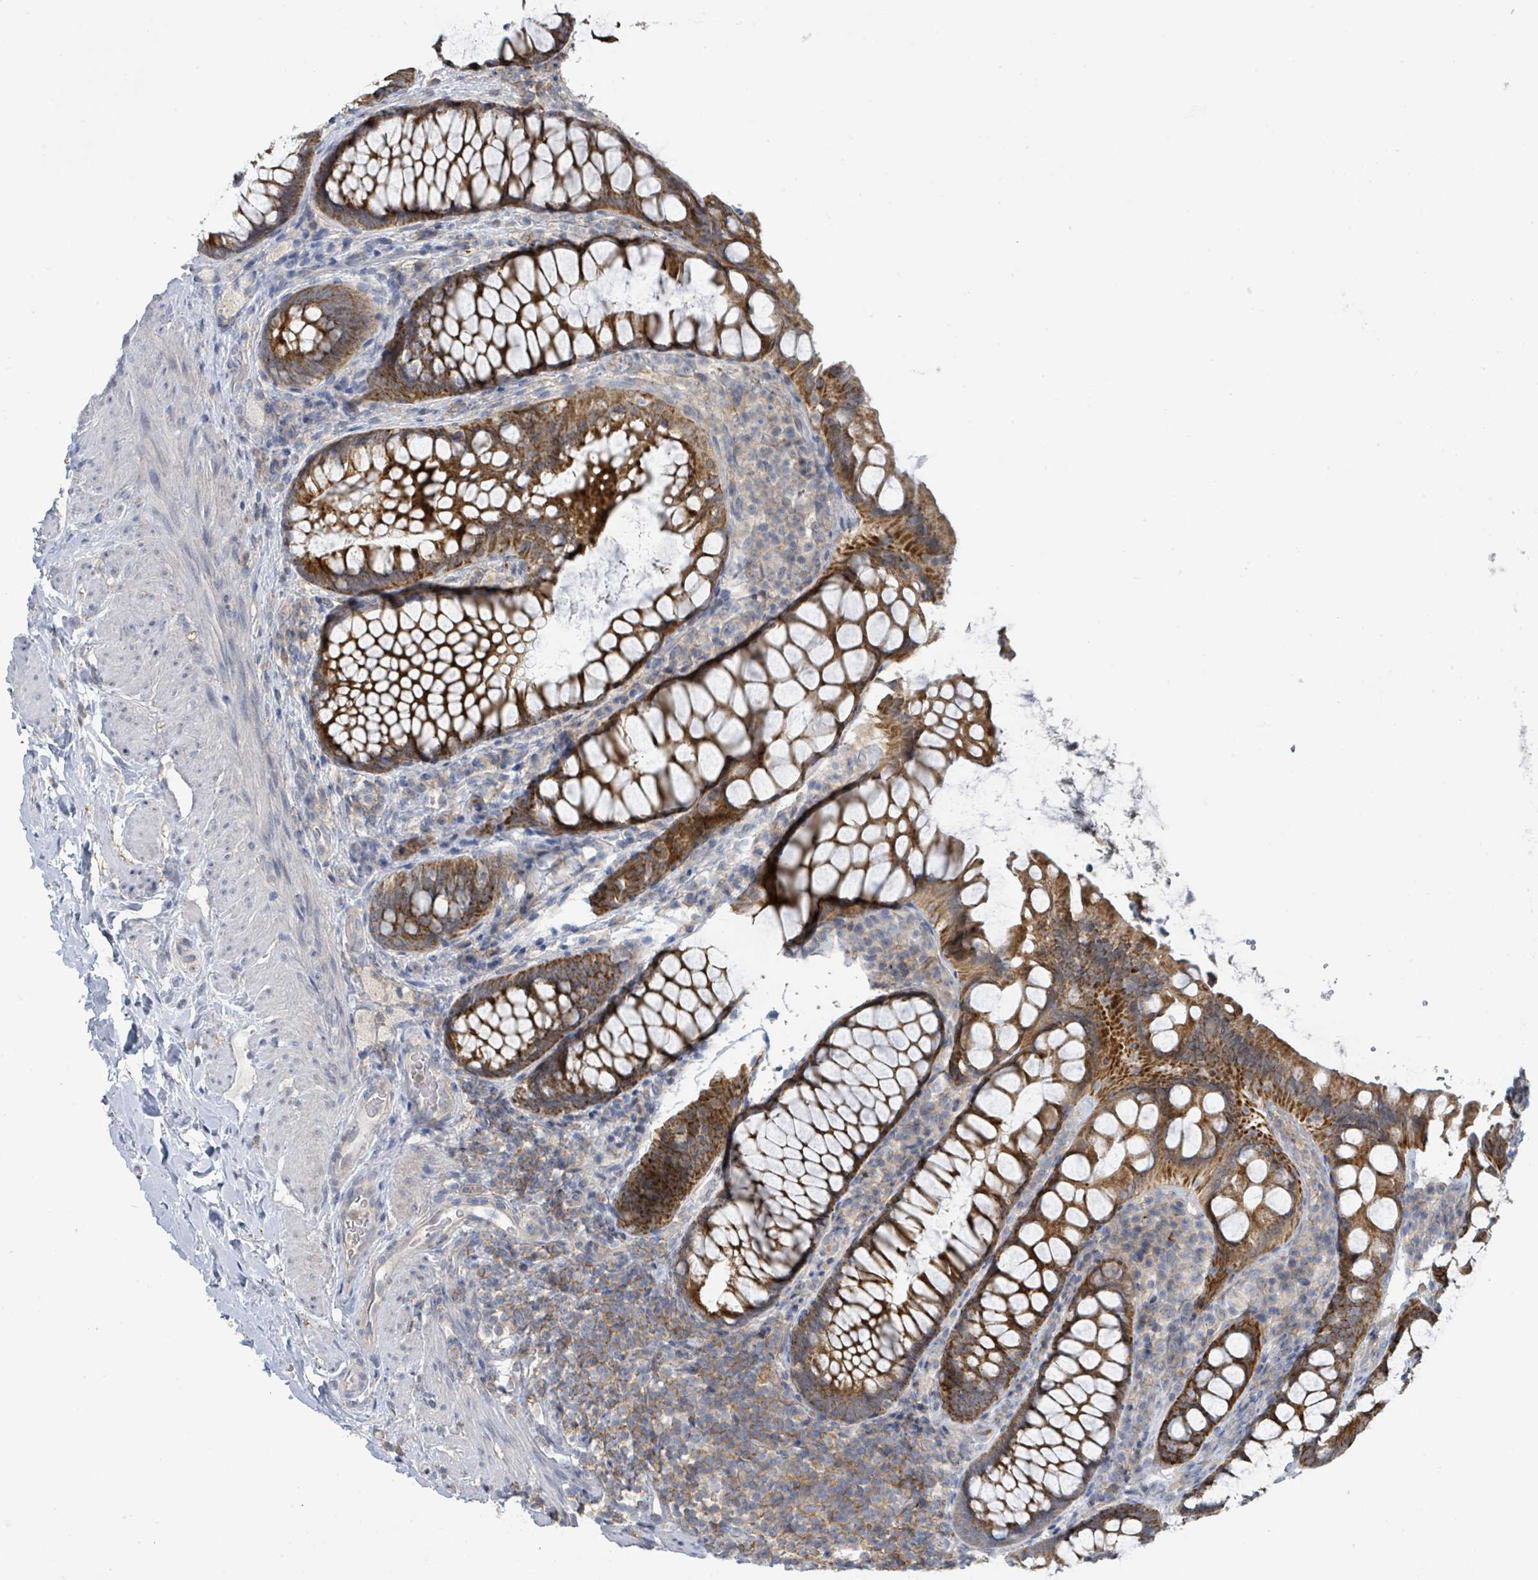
{"staining": {"intensity": "strong", "quantity": ">75%", "location": "cytoplasmic/membranous"}, "tissue": "rectum", "cell_type": "Glandular cells", "image_type": "normal", "snomed": [{"axis": "morphology", "description": "Normal tissue, NOS"}, {"axis": "topography", "description": "Rectum"}, {"axis": "topography", "description": "Peripheral nerve tissue"}], "caption": "IHC image of benign rectum stained for a protein (brown), which exhibits high levels of strong cytoplasmic/membranous positivity in about >75% of glandular cells.", "gene": "LRRC42", "patient": {"sex": "female", "age": 69}}